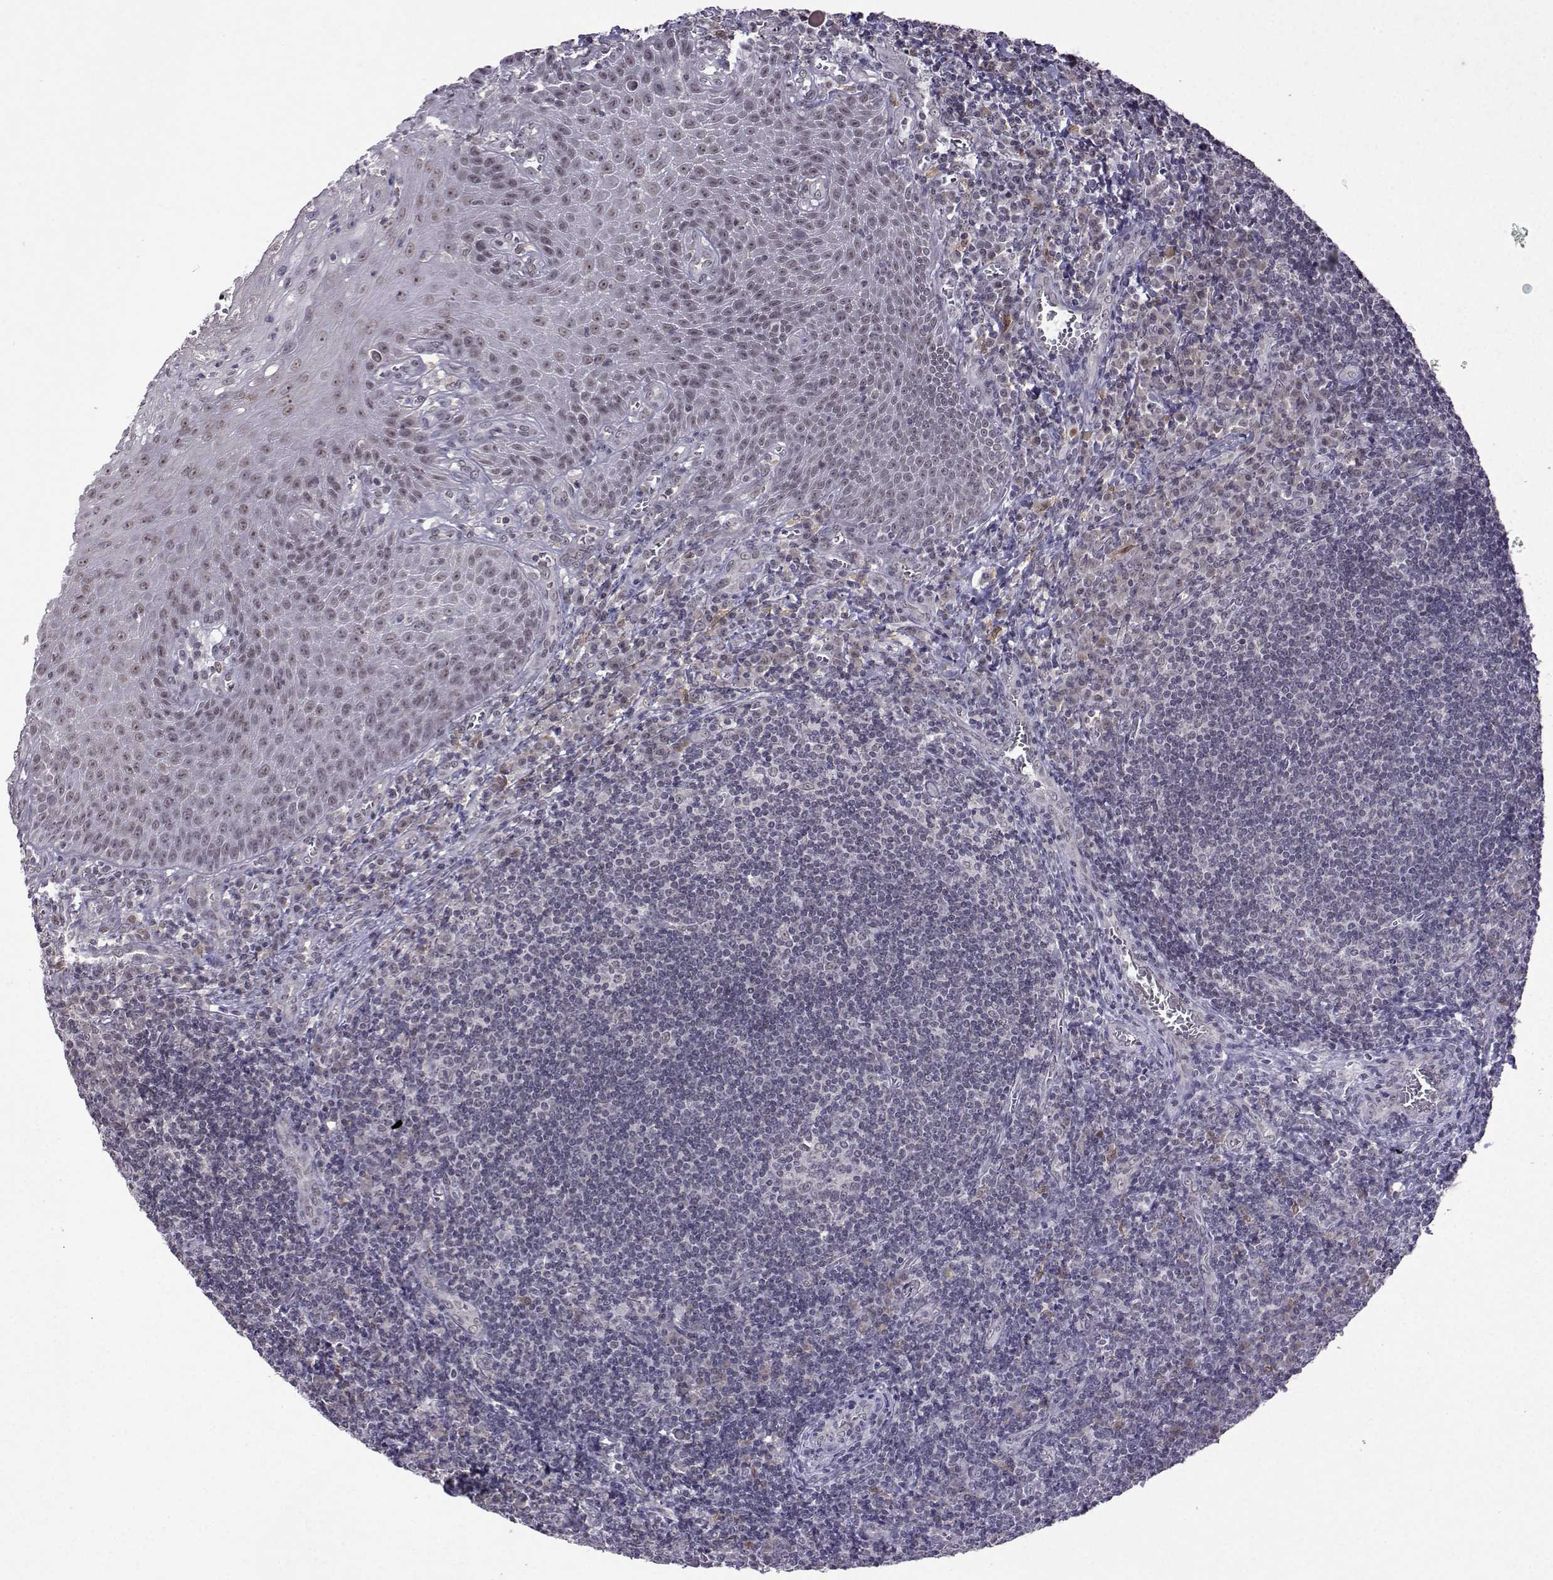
{"staining": {"intensity": "negative", "quantity": "none", "location": "none"}, "tissue": "tonsil", "cell_type": "Germinal center cells", "image_type": "normal", "snomed": [{"axis": "morphology", "description": "Normal tissue, NOS"}, {"axis": "topography", "description": "Tonsil"}], "caption": "Immunohistochemistry micrograph of normal tonsil: tonsil stained with DAB (3,3'-diaminobenzidine) displays no significant protein expression in germinal center cells.", "gene": "CCL28", "patient": {"sex": "male", "age": 33}}